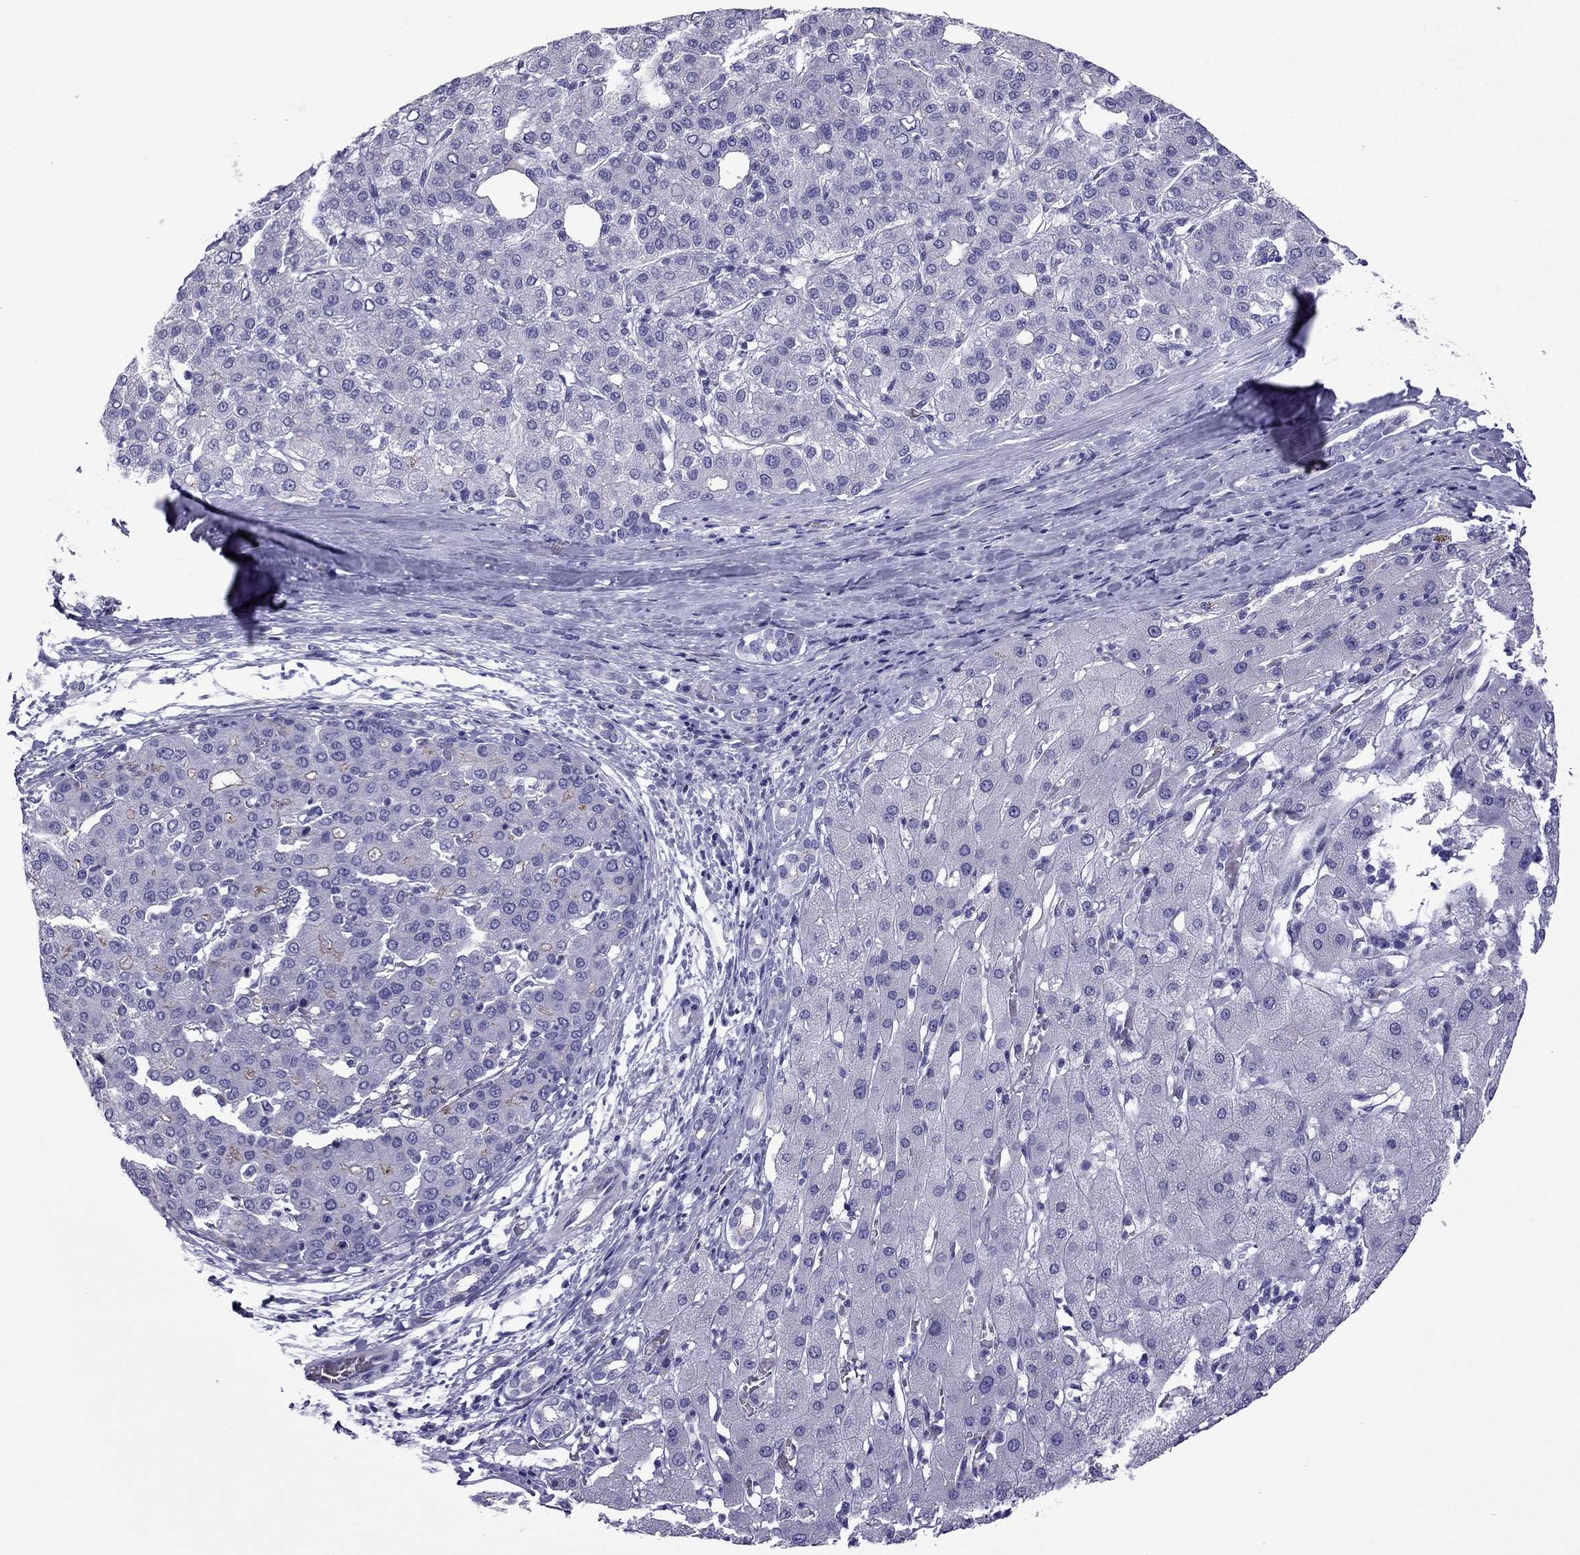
{"staining": {"intensity": "negative", "quantity": "none", "location": "none"}, "tissue": "liver cancer", "cell_type": "Tumor cells", "image_type": "cancer", "snomed": [{"axis": "morphology", "description": "Carcinoma, Hepatocellular, NOS"}, {"axis": "topography", "description": "Liver"}], "caption": "Tumor cells are negative for protein expression in human liver hepatocellular carcinoma.", "gene": "MYL11", "patient": {"sex": "male", "age": 65}}